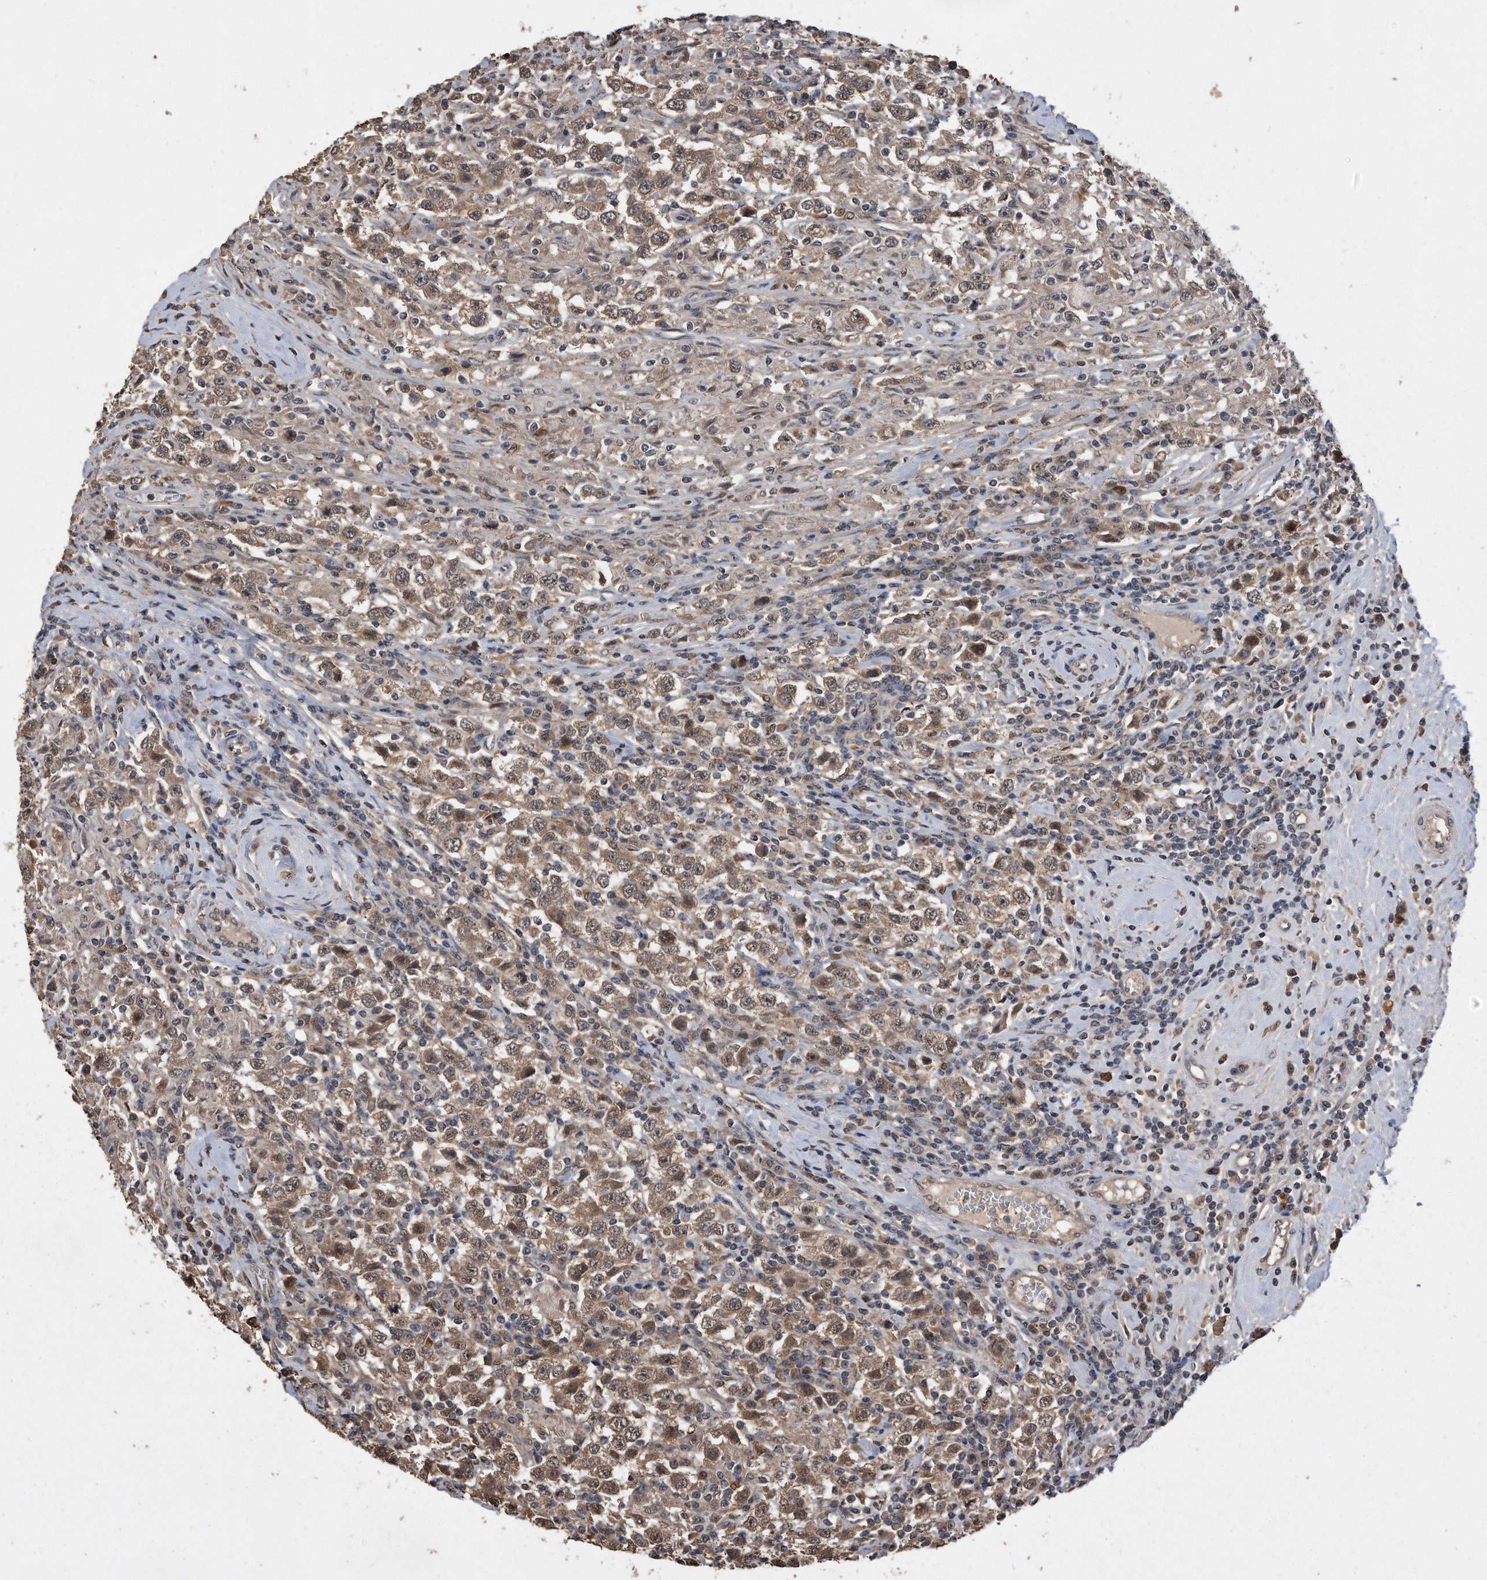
{"staining": {"intensity": "weak", "quantity": ">75%", "location": "cytoplasmic/membranous,nuclear"}, "tissue": "testis cancer", "cell_type": "Tumor cells", "image_type": "cancer", "snomed": [{"axis": "morphology", "description": "Seminoma, NOS"}, {"axis": "topography", "description": "Testis"}], "caption": "Human seminoma (testis) stained for a protein (brown) demonstrates weak cytoplasmic/membranous and nuclear positive expression in about >75% of tumor cells.", "gene": "PELO", "patient": {"sex": "male", "age": 41}}